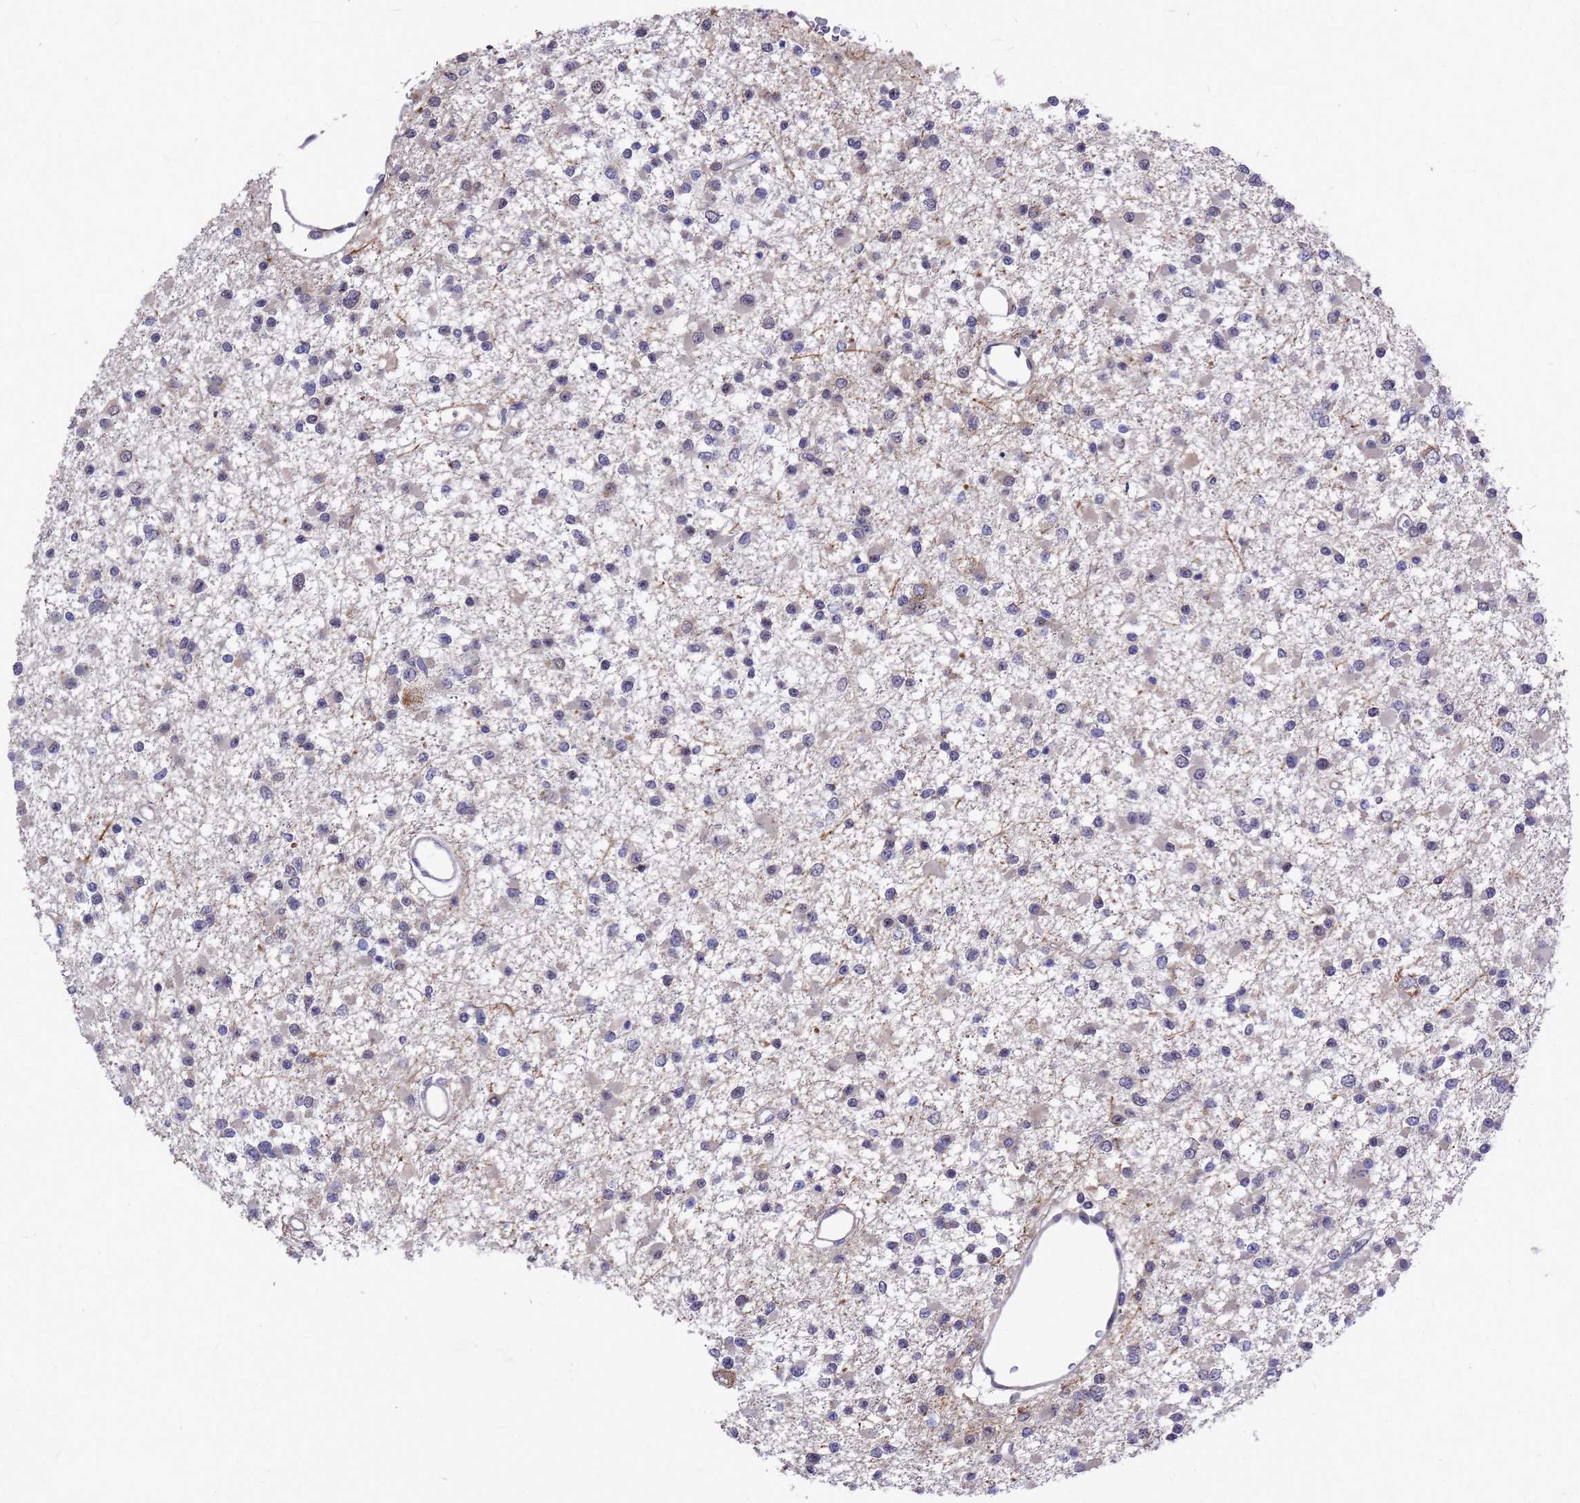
{"staining": {"intensity": "negative", "quantity": "none", "location": "none"}, "tissue": "glioma", "cell_type": "Tumor cells", "image_type": "cancer", "snomed": [{"axis": "morphology", "description": "Glioma, malignant, Low grade"}, {"axis": "topography", "description": "Brain"}], "caption": "Immunohistochemistry of malignant glioma (low-grade) exhibits no expression in tumor cells. (DAB immunohistochemistry (IHC) visualized using brightfield microscopy, high magnification).", "gene": "ZNF717", "patient": {"sex": "female", "age": 22}}